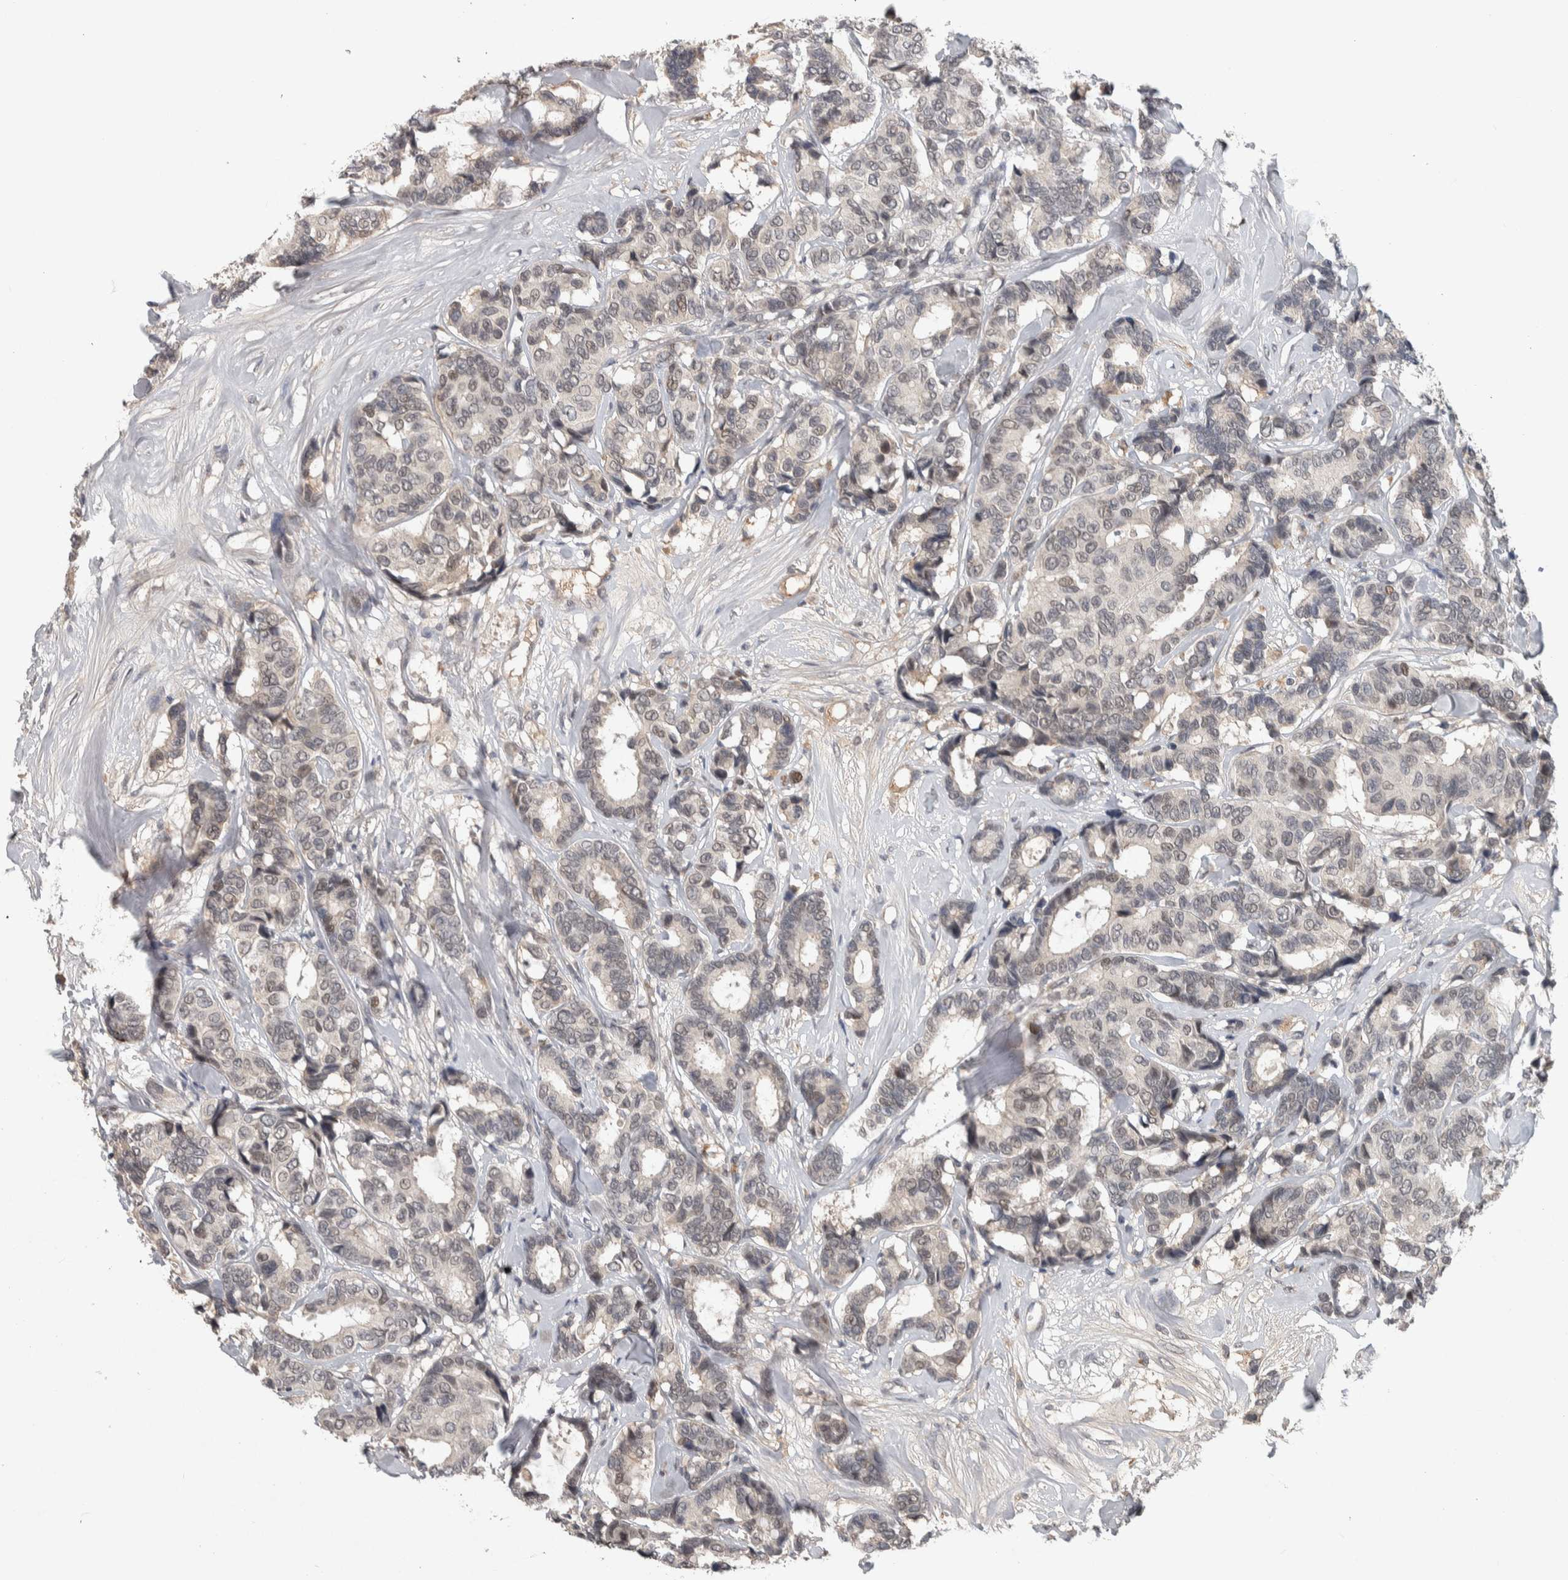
{"staining": {"intensity": "weak", "quantity": "25%-75%", "location": "nuclear"}, "tissue": "breast cancer", "cell_type": "Tumor cells", "image_type": "cancer", "snomed": [{"axis": "morphology", "description": "Duct carcinoma"}, {"axis": "topography", "description": "Breast"}], "caption": "Protein expression analysis of invasive ductal carcinoma (breast) reveals weak nuclear staining in approximately 25%-75% of tumor cells. The protein of interest is stained brown, and the nuclei are stained in blue (DAB IHC with brightfield microscopy, high magnification).", "gene": "CHRM3", "patient": {"sex": "female", "age": 87}}